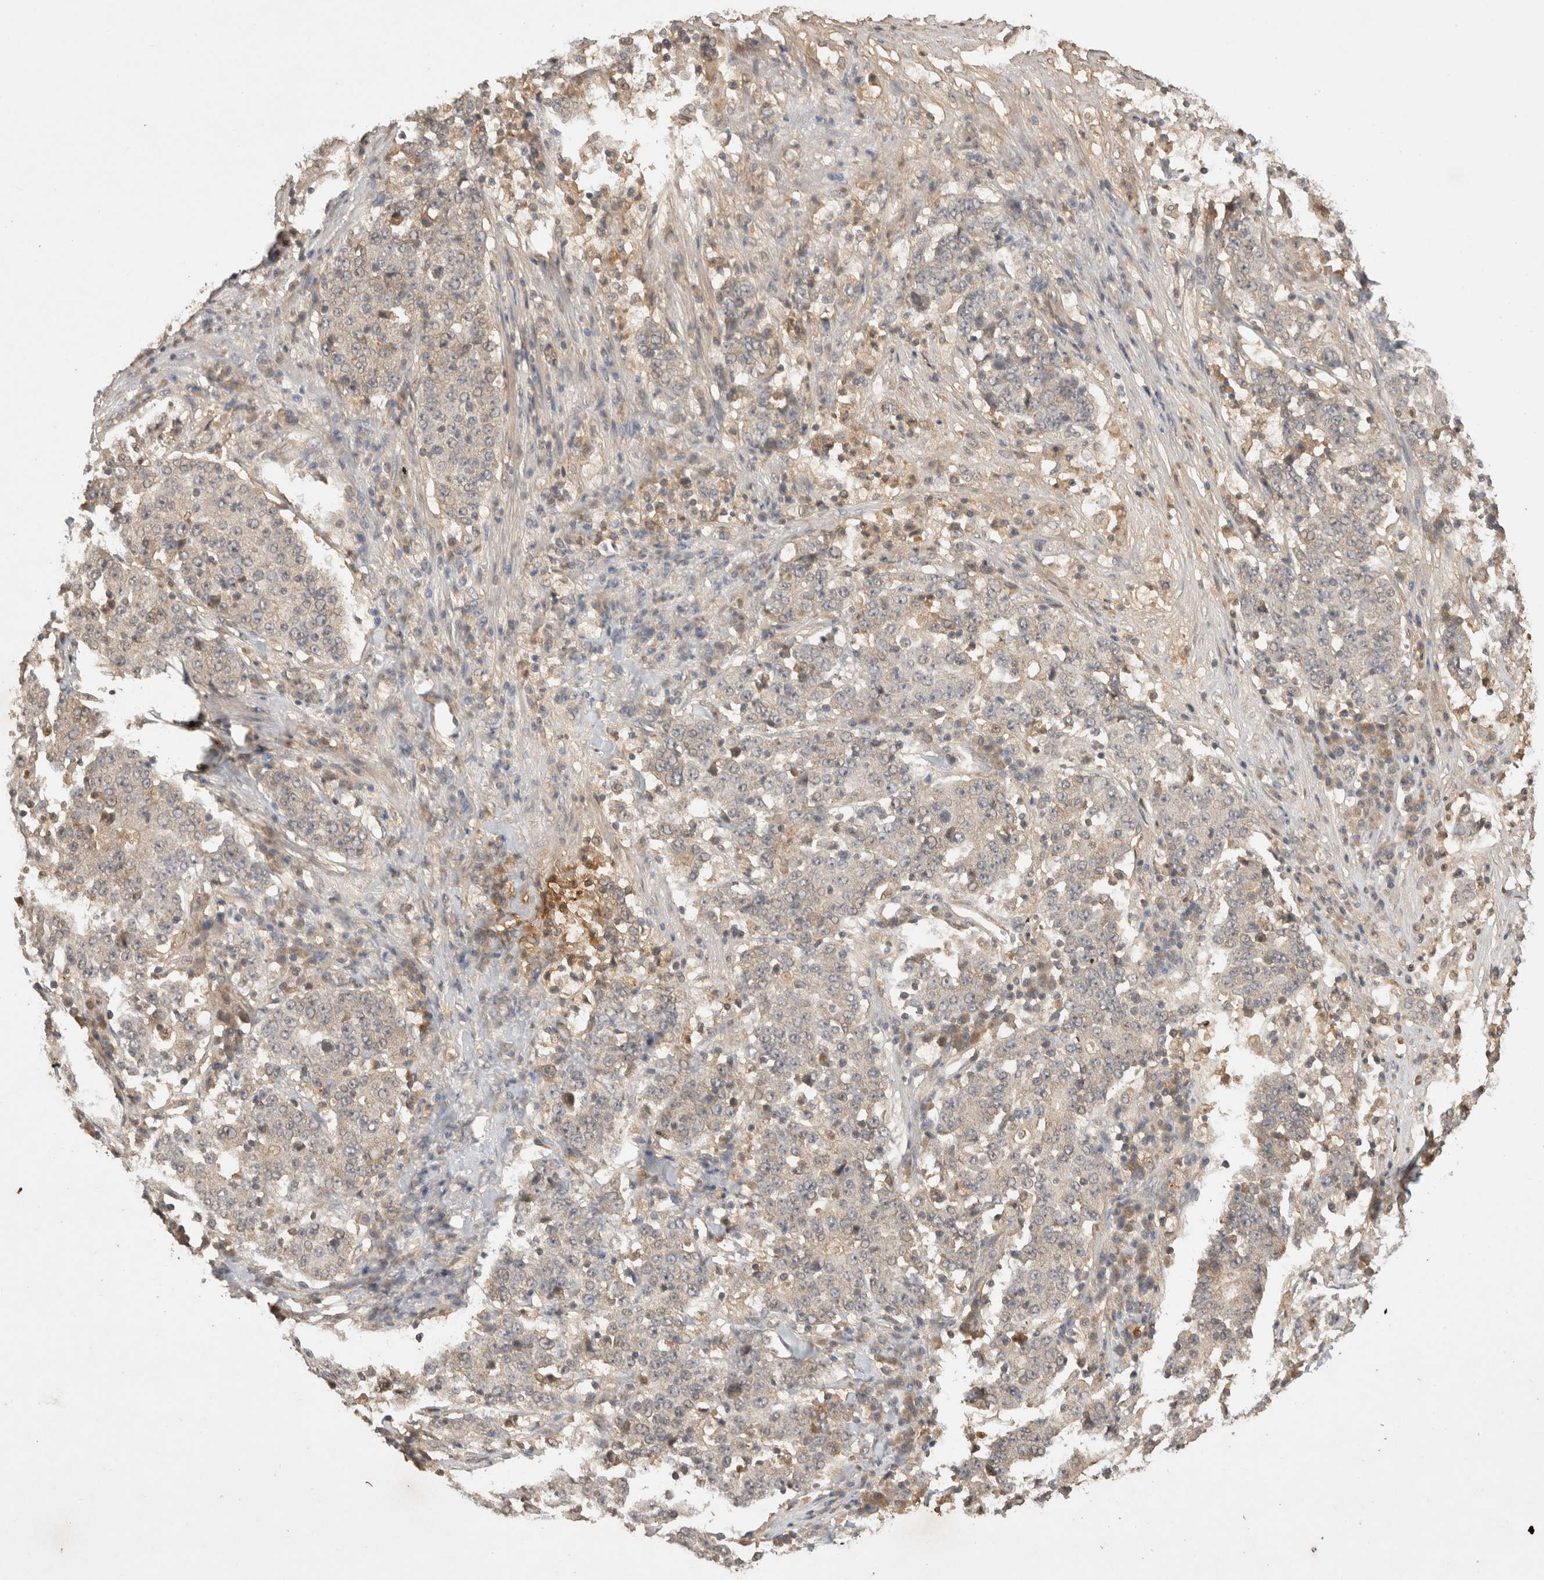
{"staining": {"intensity": "negative", "quantity": "none", "location": "none"}, "tissue": "stomach cancer", "cell_type": "Tumor cells", "image_type": "cancer", "snomed": [{"axis": "morphology", "description": "Adenocarcinoma, NOS"}, {"axis": "topography", "description": "Stomach"}], "caption": "DAB immunohistochemical staining of adenocarcinoma (stomach) reveals no significant expression in tumor cells.", "gene": "PRMT3", "patient": {"sex": "male", "age": 59}}